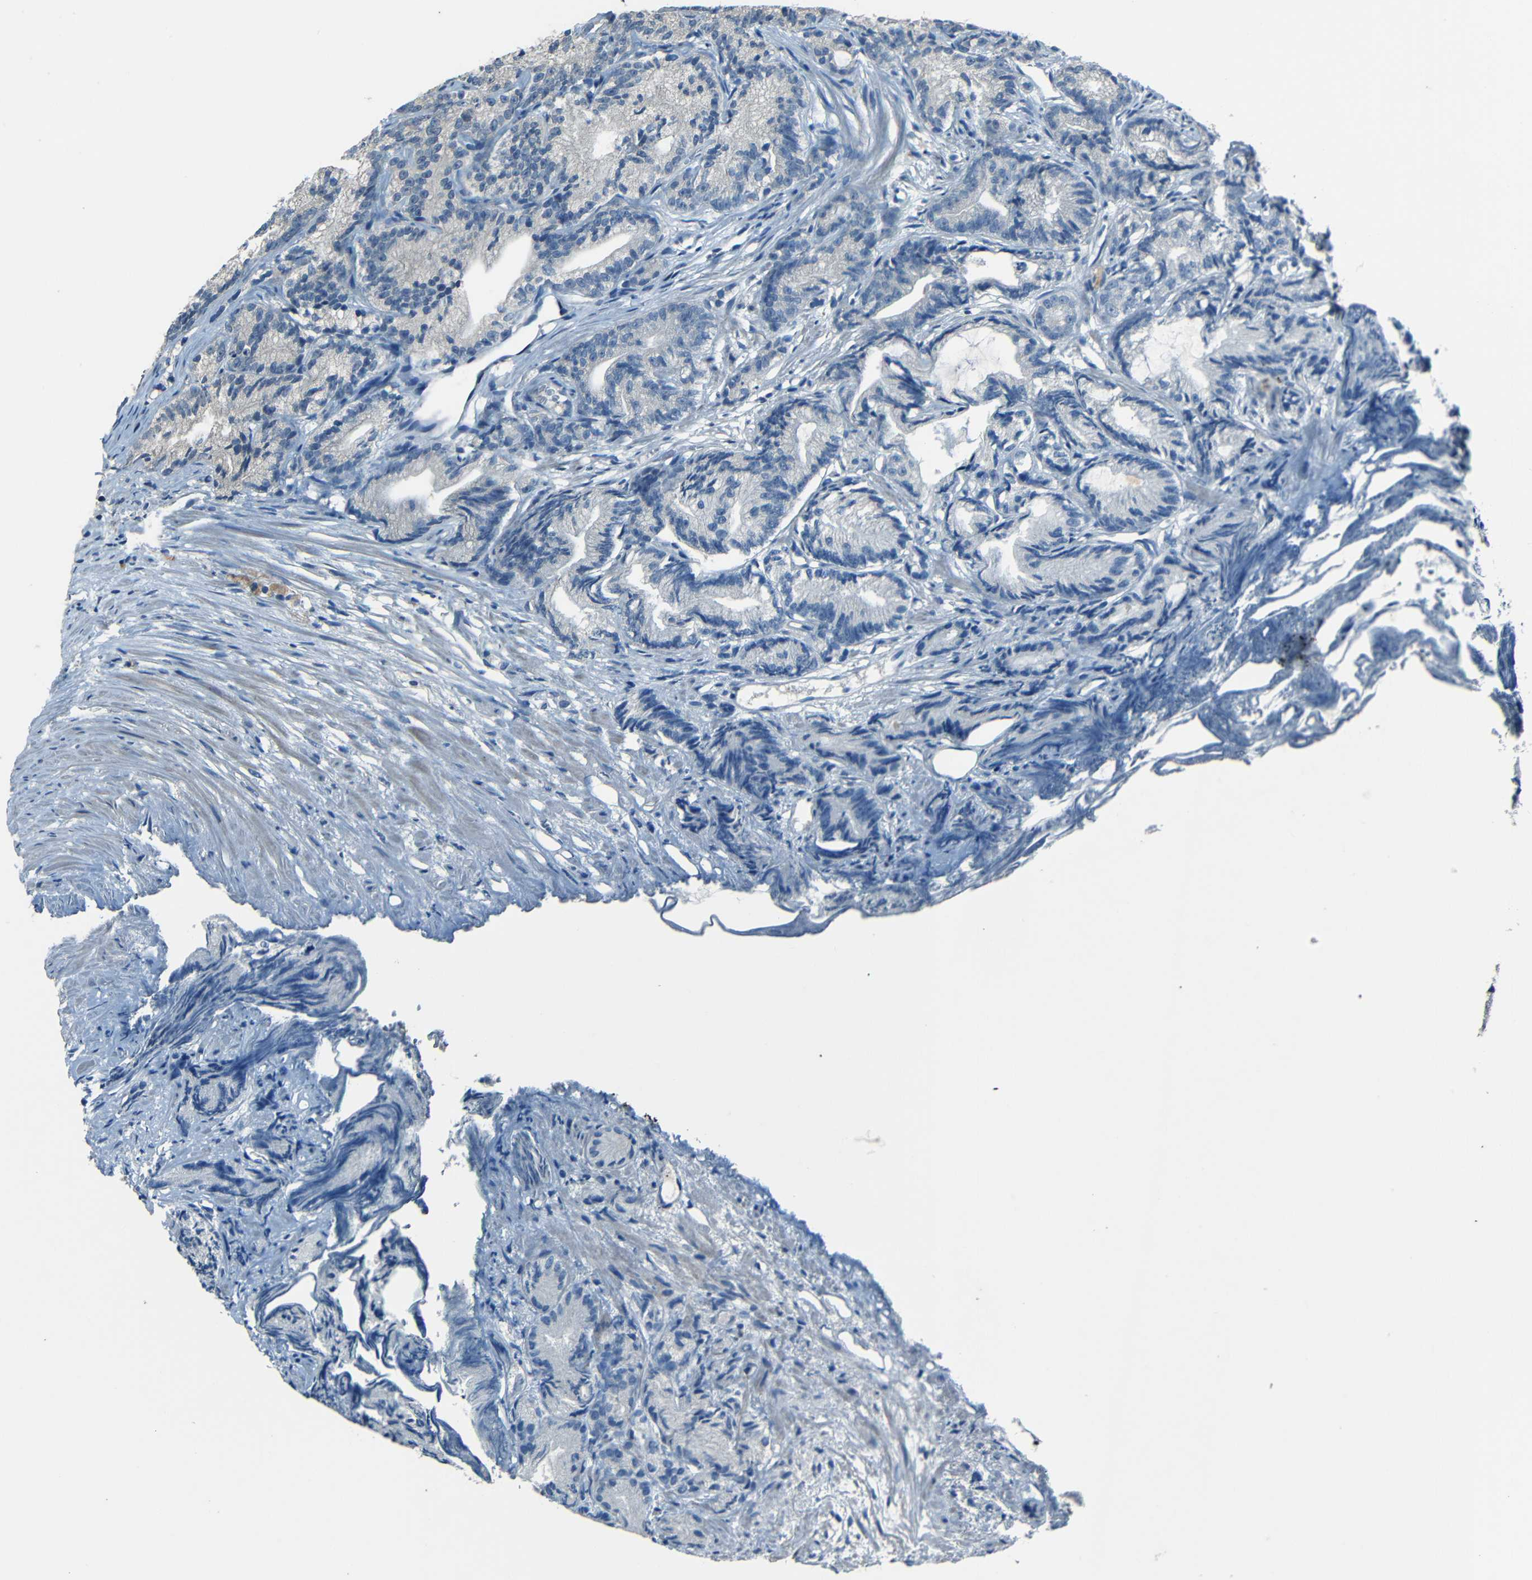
{"staining": {"intensity": "negative", "quantity": "none", "location": "none"}, "tissue": "prostate cancer", "cell_type": "Tumor cells", "image_type": "cancer", "snomed": [{"axis": "morphology", "description": "Adenocarcinoma, Low grade"}, {"axis": "topography", "description": "Prostate"}], "caption": "High power microscopy histopathology image of an immunohistochemistry (IHC) photomicrograph of low-grade adenocarcinoma (prostate), revealing no significant positivity in tumor cells.", "gene": "SLA", "patient": {"sex": "male", "age": 89}}